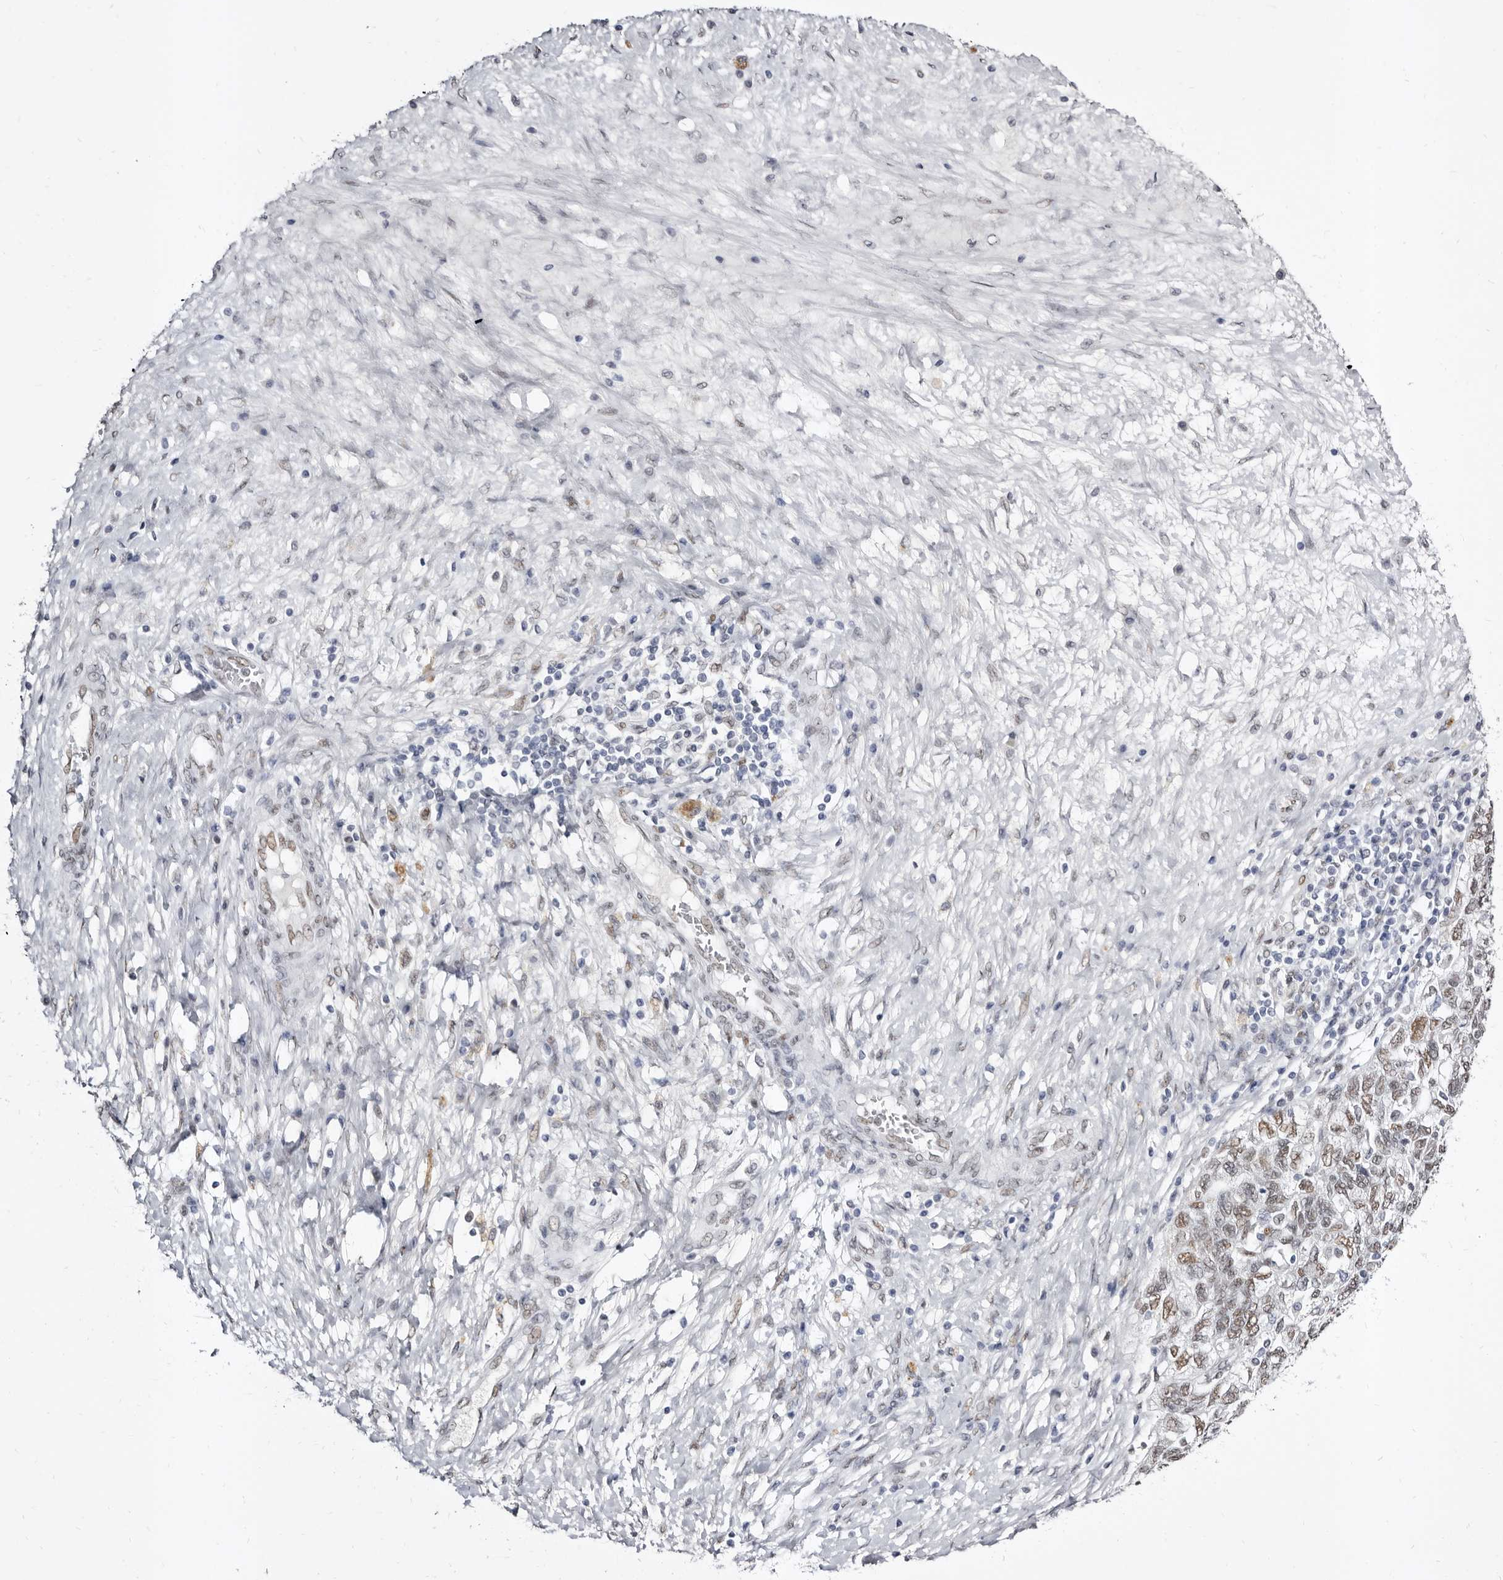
{"staining": {"intensity": "moderate", "quantity": ">75%", "location": "nuclear"}, "tissue": "ovarian cancer", "cell_type": "Tumor cells", "image_type": "cancer", "snomed": [{"axis": "morphology", "description": "Carcinoma, NOS"}, {"axis": "morphology", "description": "Cystadenocarcinoma, serous, NOS"}, {"axis": "topography", "description": "Ovary"}], "caption": "Immunohistochemistry micrograph of human ovarian cancer (serous cystadenocarcinoma) stained for a protein (brown), which shows medium levels of moderate nuclear expression in approximately >75% of tumor cells.", "gene": "ZNF326", "patient": {"sex": "female", "age": 69}}